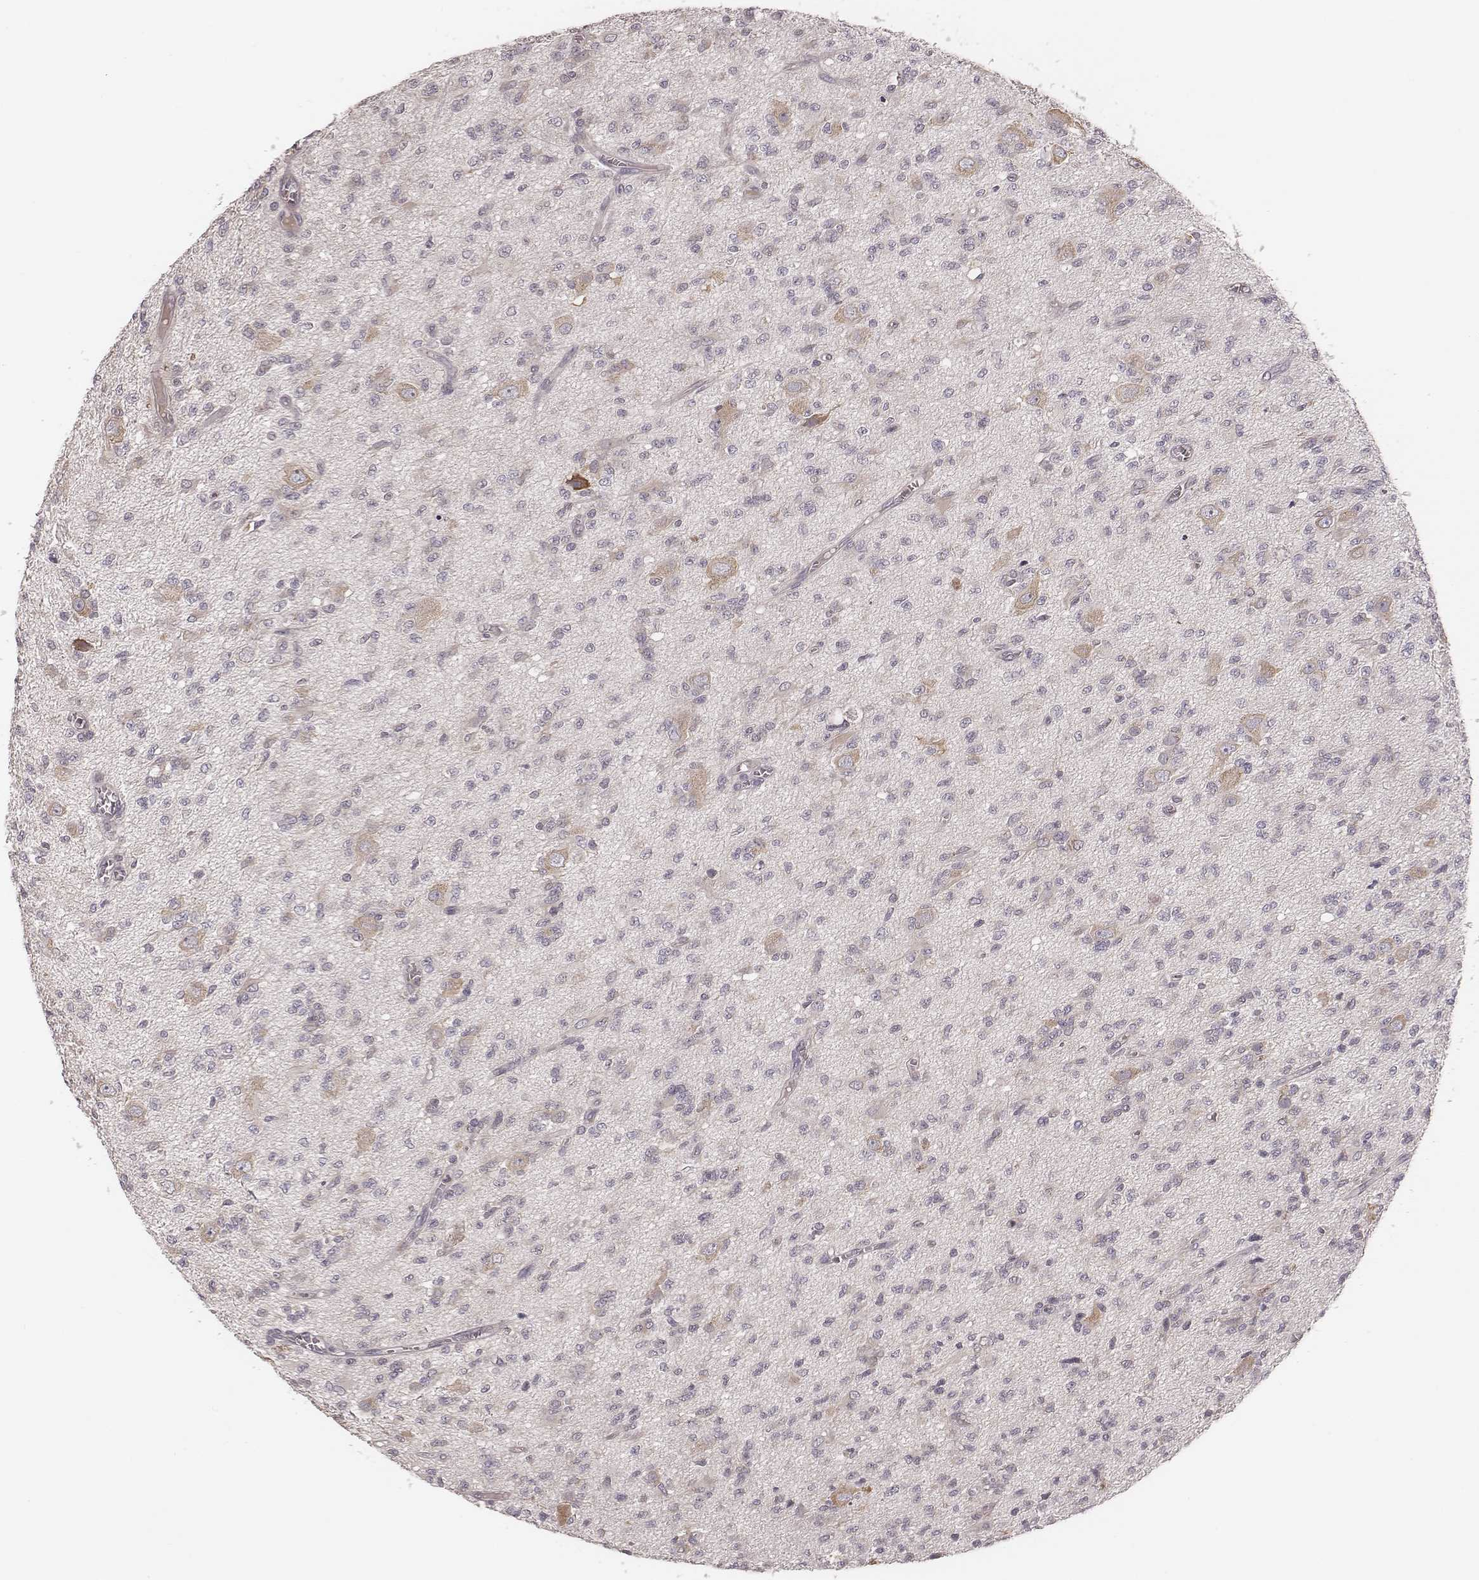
{"staining": {"intensity": "negative", "quantity": "none", "location": "none"}, "tissue": "glioma", "cell_type": "Tumor cells", "image_type": "cancer", "snomed": [{"axis": "morphology", "description": "Glioma, malignant, Low grade"}, {"axis": "topography", "description": "Brain"}], "caption": "This is an IHC photomicrograph of human malignant low-grade glioma. There is no positivity in tumor cells.", "gene": "P2RX5", "patient": {"sex": "male", "age": 64}}